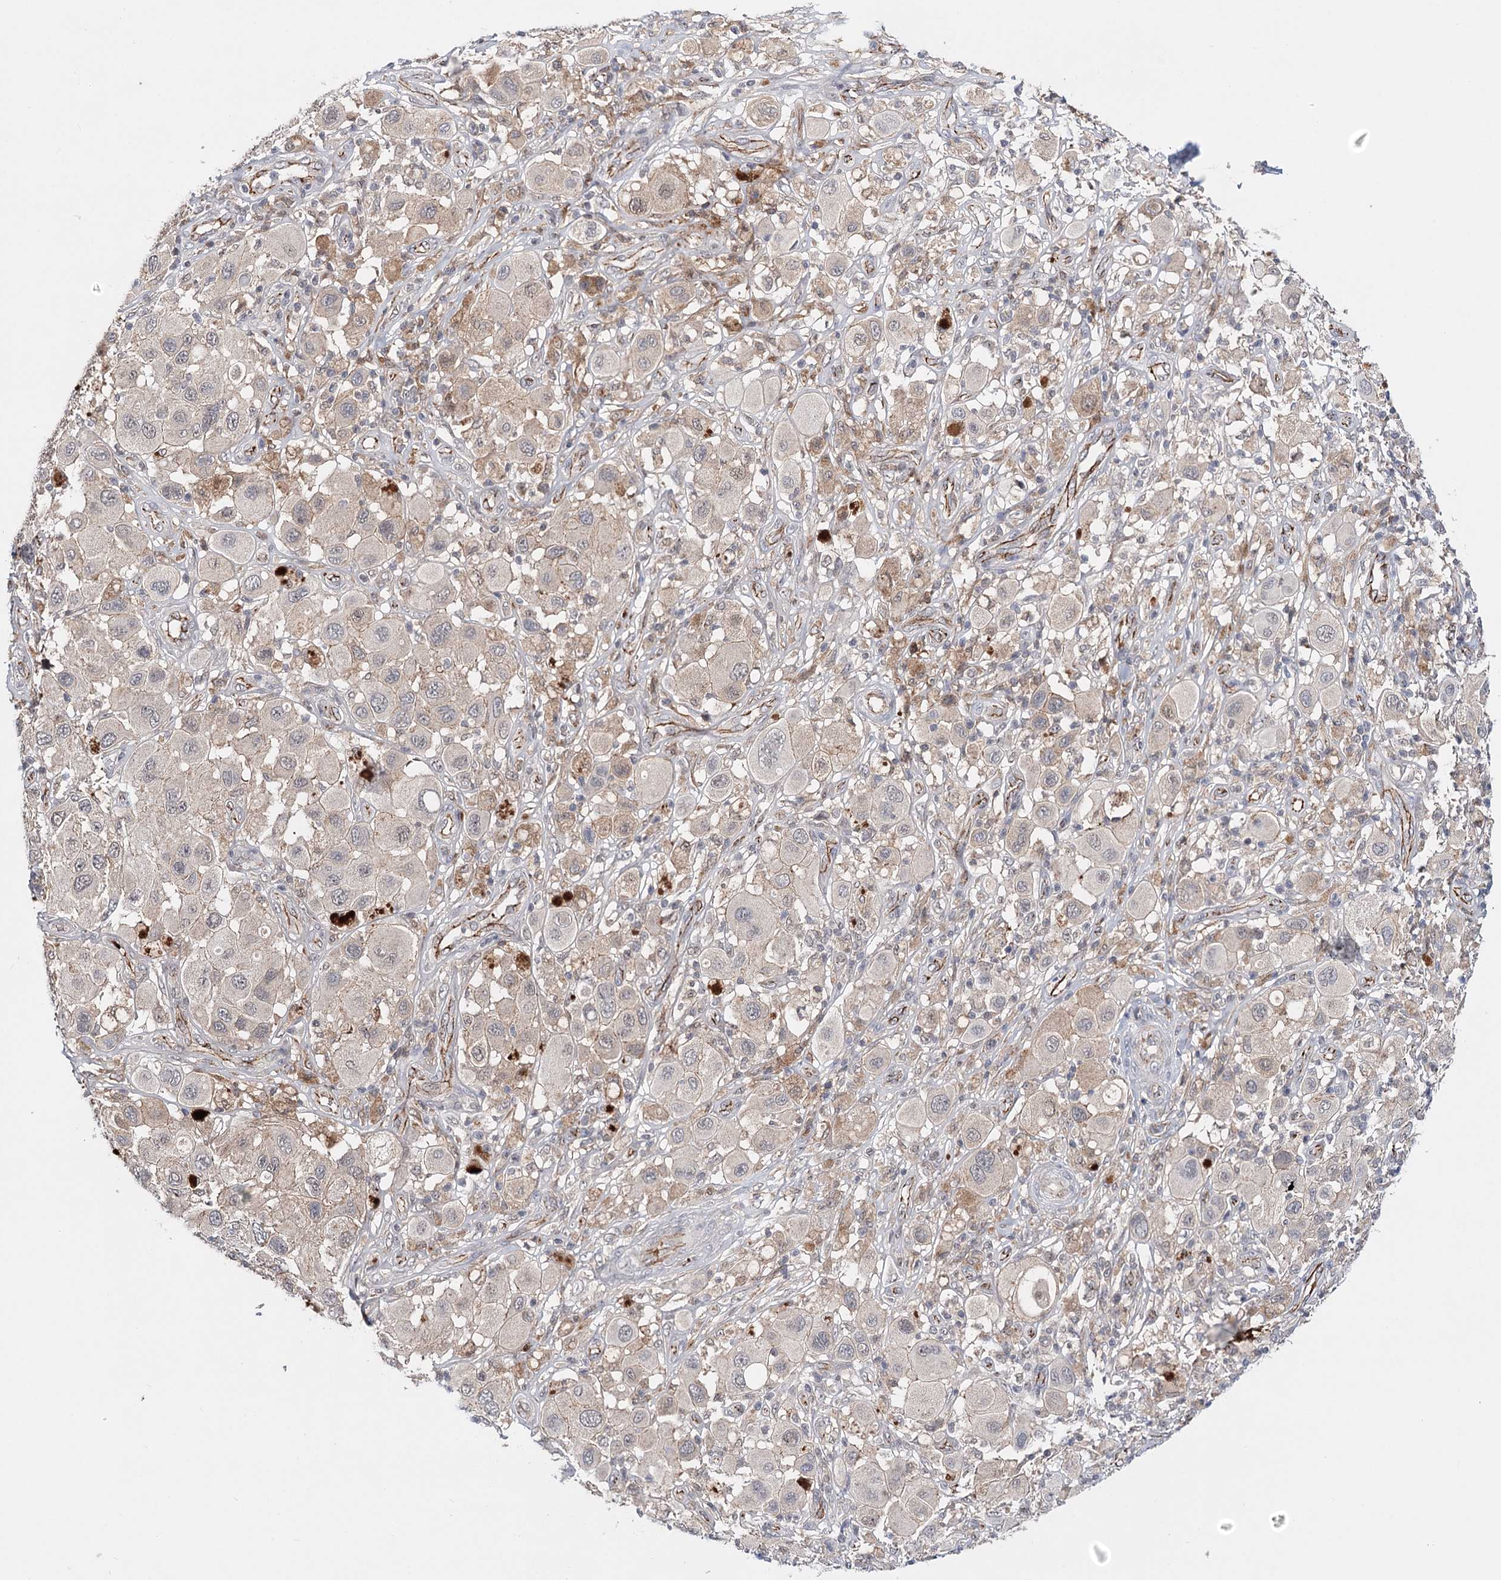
{"staining": {"intensity": "weak", "quantity": "<25%", "location": "cytoplasmic/membranous,nuclear"}, "tissue": "melanoma", "cell_type": "Tumor cells", "image_type": "cancer", "snomed": [{"axis": "morphology", "description": "Malignant melanoma, Metastatic site"}, {"axis": "topography", "description": "Skin"}], "caption": "A photomicrograph of human malignant melanoma (metastatic site) is negative for staining in tumor cells.", "gene": "PKP4", "patient": {"sex": "male", "age": 41}}